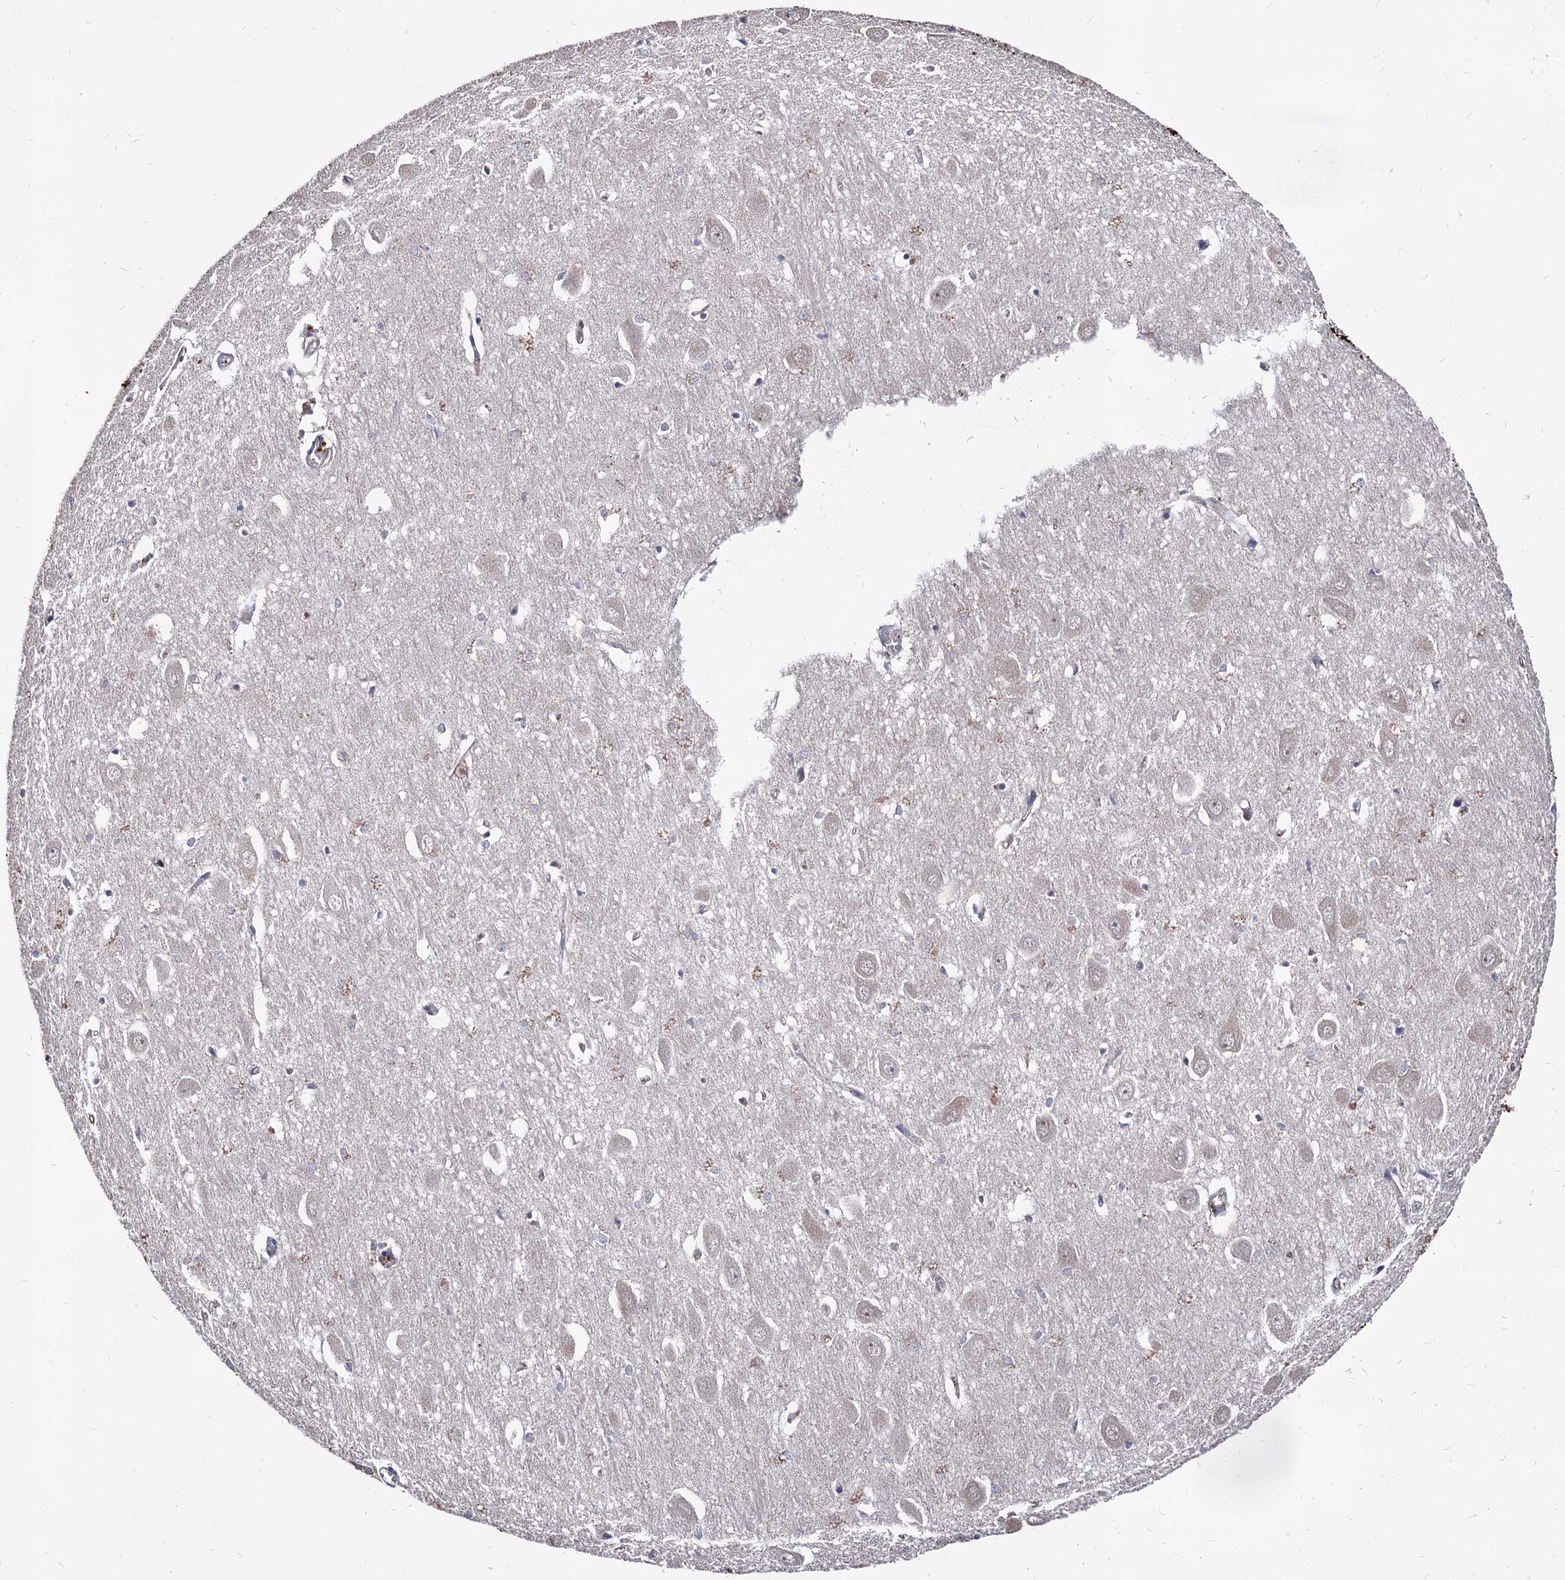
{"staining": {"intensity": "moderate", "quantity": "<25%", "location": "cytoplasmic/membranous"}, "tissue": "hippocampus", "cell_type": "Glial cells", "image_type": "normal", "snomed": [{"axis": "morphology", "description": "Normal tissue, NOS"}, {"axis": "topography", "description": "Hippocampus"}], "caption": "Immunohistochemical staining of benign human hippocampus reveals low levels of moderate cytoplasmic/membranous staining in about <25% of glial cells.", "gene": "CPPED1", "patient": {"sex": "female", "age": 64}}